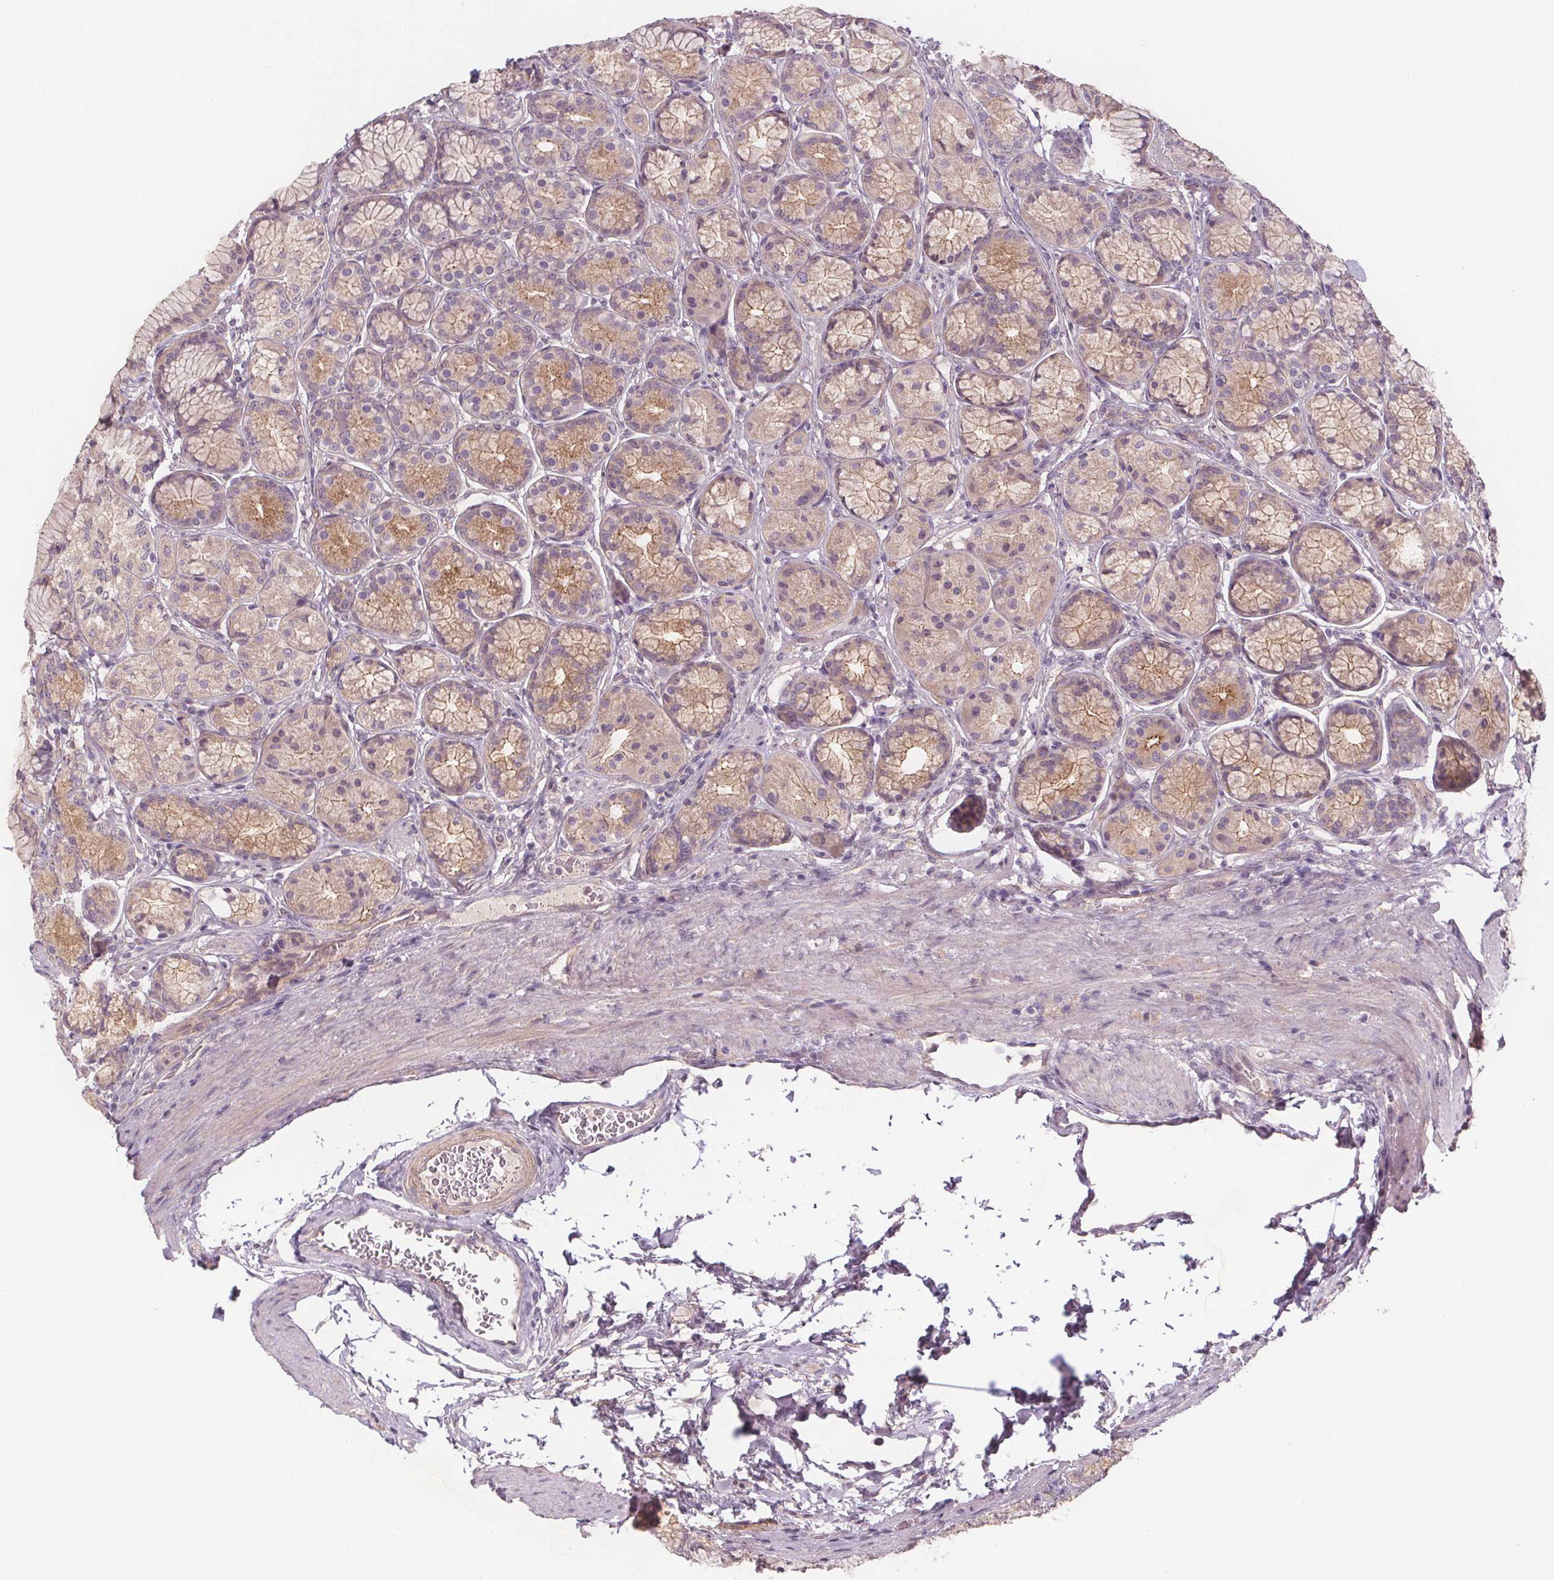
{"staining": {"intensity": "weak", "quantity": "25%-75%", "location": "cytoplasmic/membranous"}, "tissue": "stomach", "cell_type": "Glandular cells", "image_type": "normal", "snomed": [{"axis": "morphology", "description": "Normal tissue, NOS"}, {"axis": "morphology", "description": "Adenocarcinoma, NOS"}, {"axis": "morphology", "description": "Adenocarcinoma, High grade"}, {"axis": "topography", "description": "Stomach, upper"}, {"axis": "topography", "description": "Stomach"}], "caption": "Immunohistochemical staining of unremarkable human stomach reveals low levels of weak cytoplasmic/membranous expression in approximately 25%-75% of glandular cells.", "gene": "VNN1", "patient": {"sex": "female", "age": 65}}